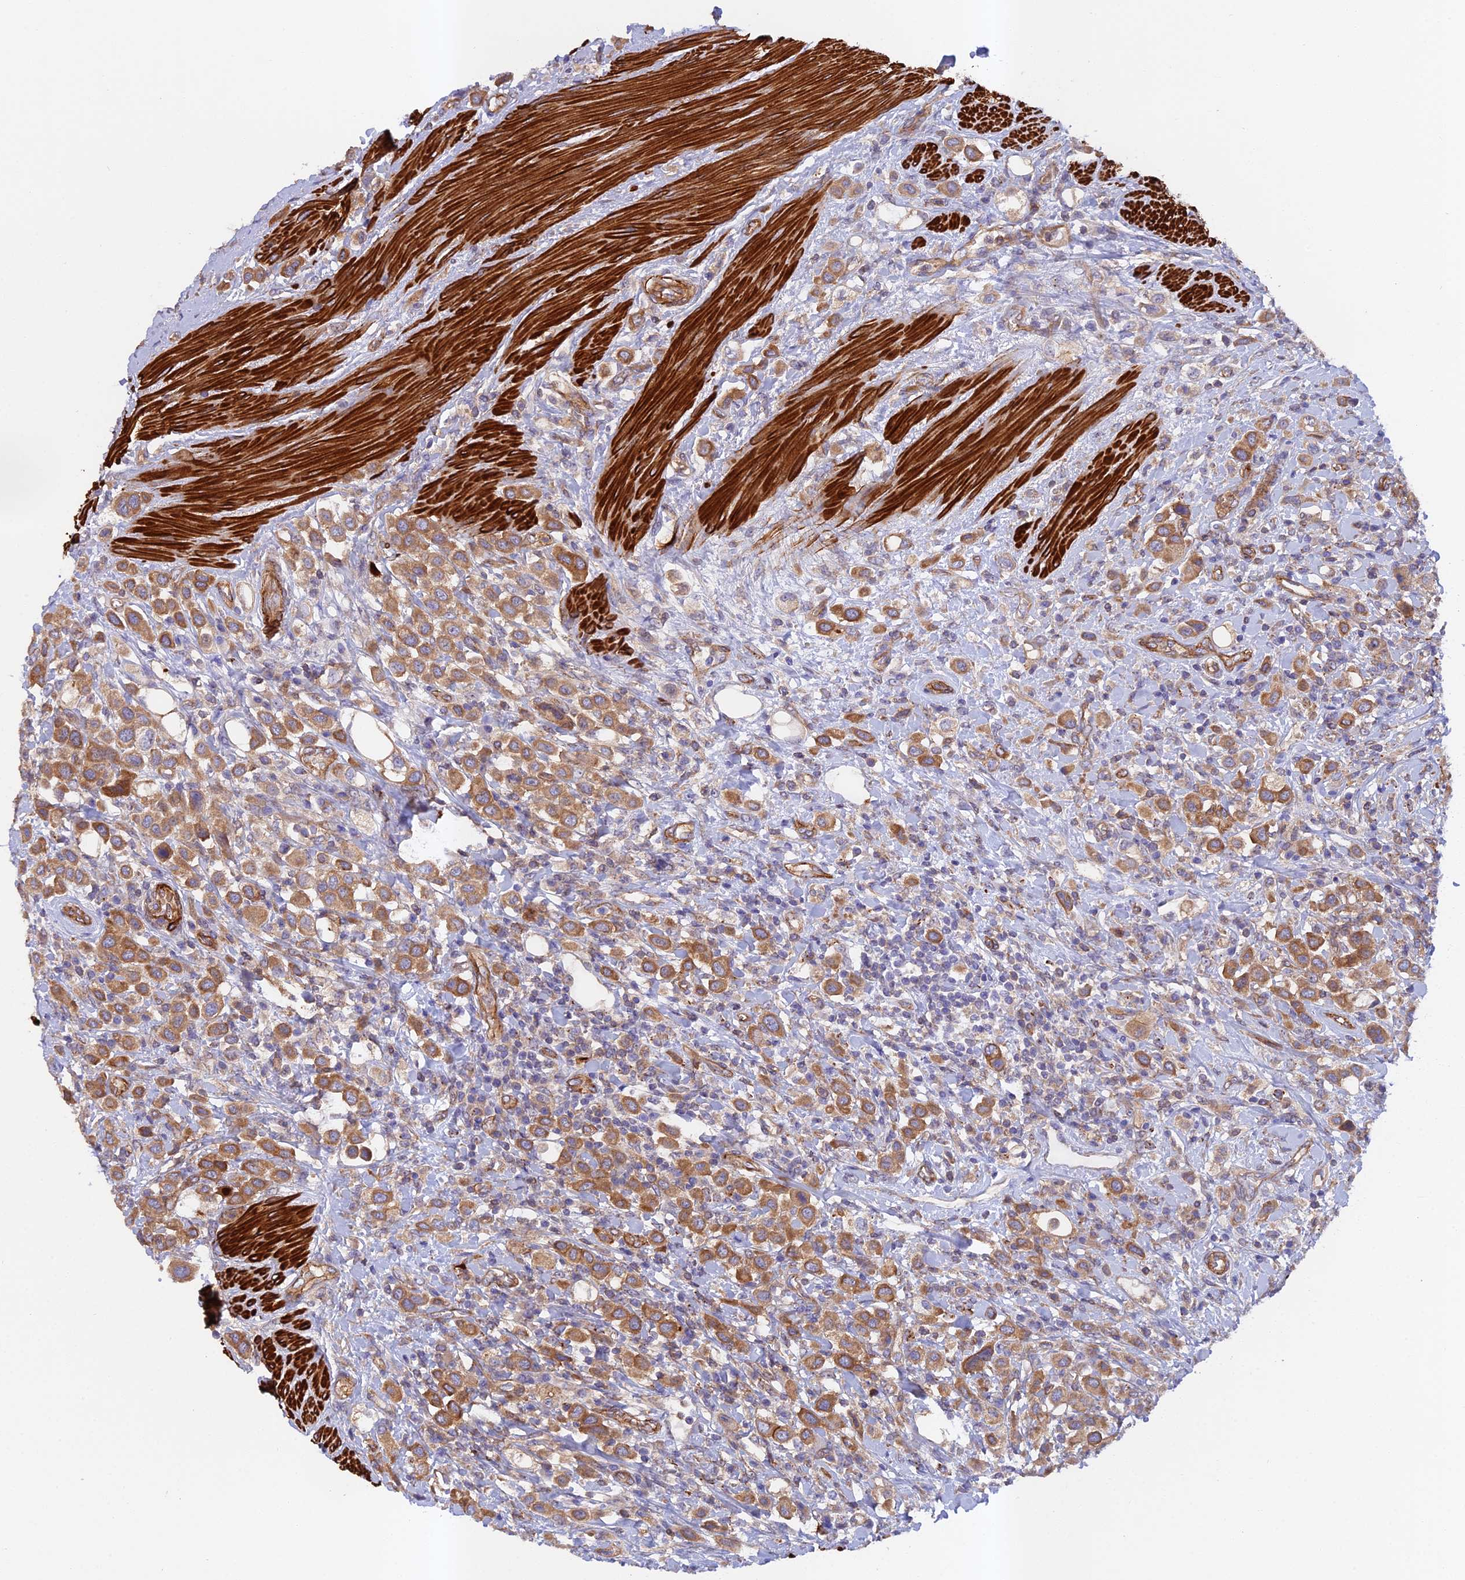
{"staining": {"intensity": "moderate", "quantity": ">75%", "location": "cytoplasmic/membranous"}, "tissue": "urothelial cancer", "cell_type": "Tumor cells", "image_type": "cancer", "snomed": [{"axis": "morphology", "description": "Urothelial carcinoma, High grade"}, {"axis": "topography", "description": "Urinary bladder"}], "caption": "Protein staining by immunohistochemistry (IHC) exhibits moderate cytoplasmic/membranous expression in approximately >75% of tumor cells in urothelial cancer. (brown staining indicates protein expression, while blue staining denotes nuclei).", "gene": "RALGAPA2", "patient": {"sex": "male", "age": 50}}